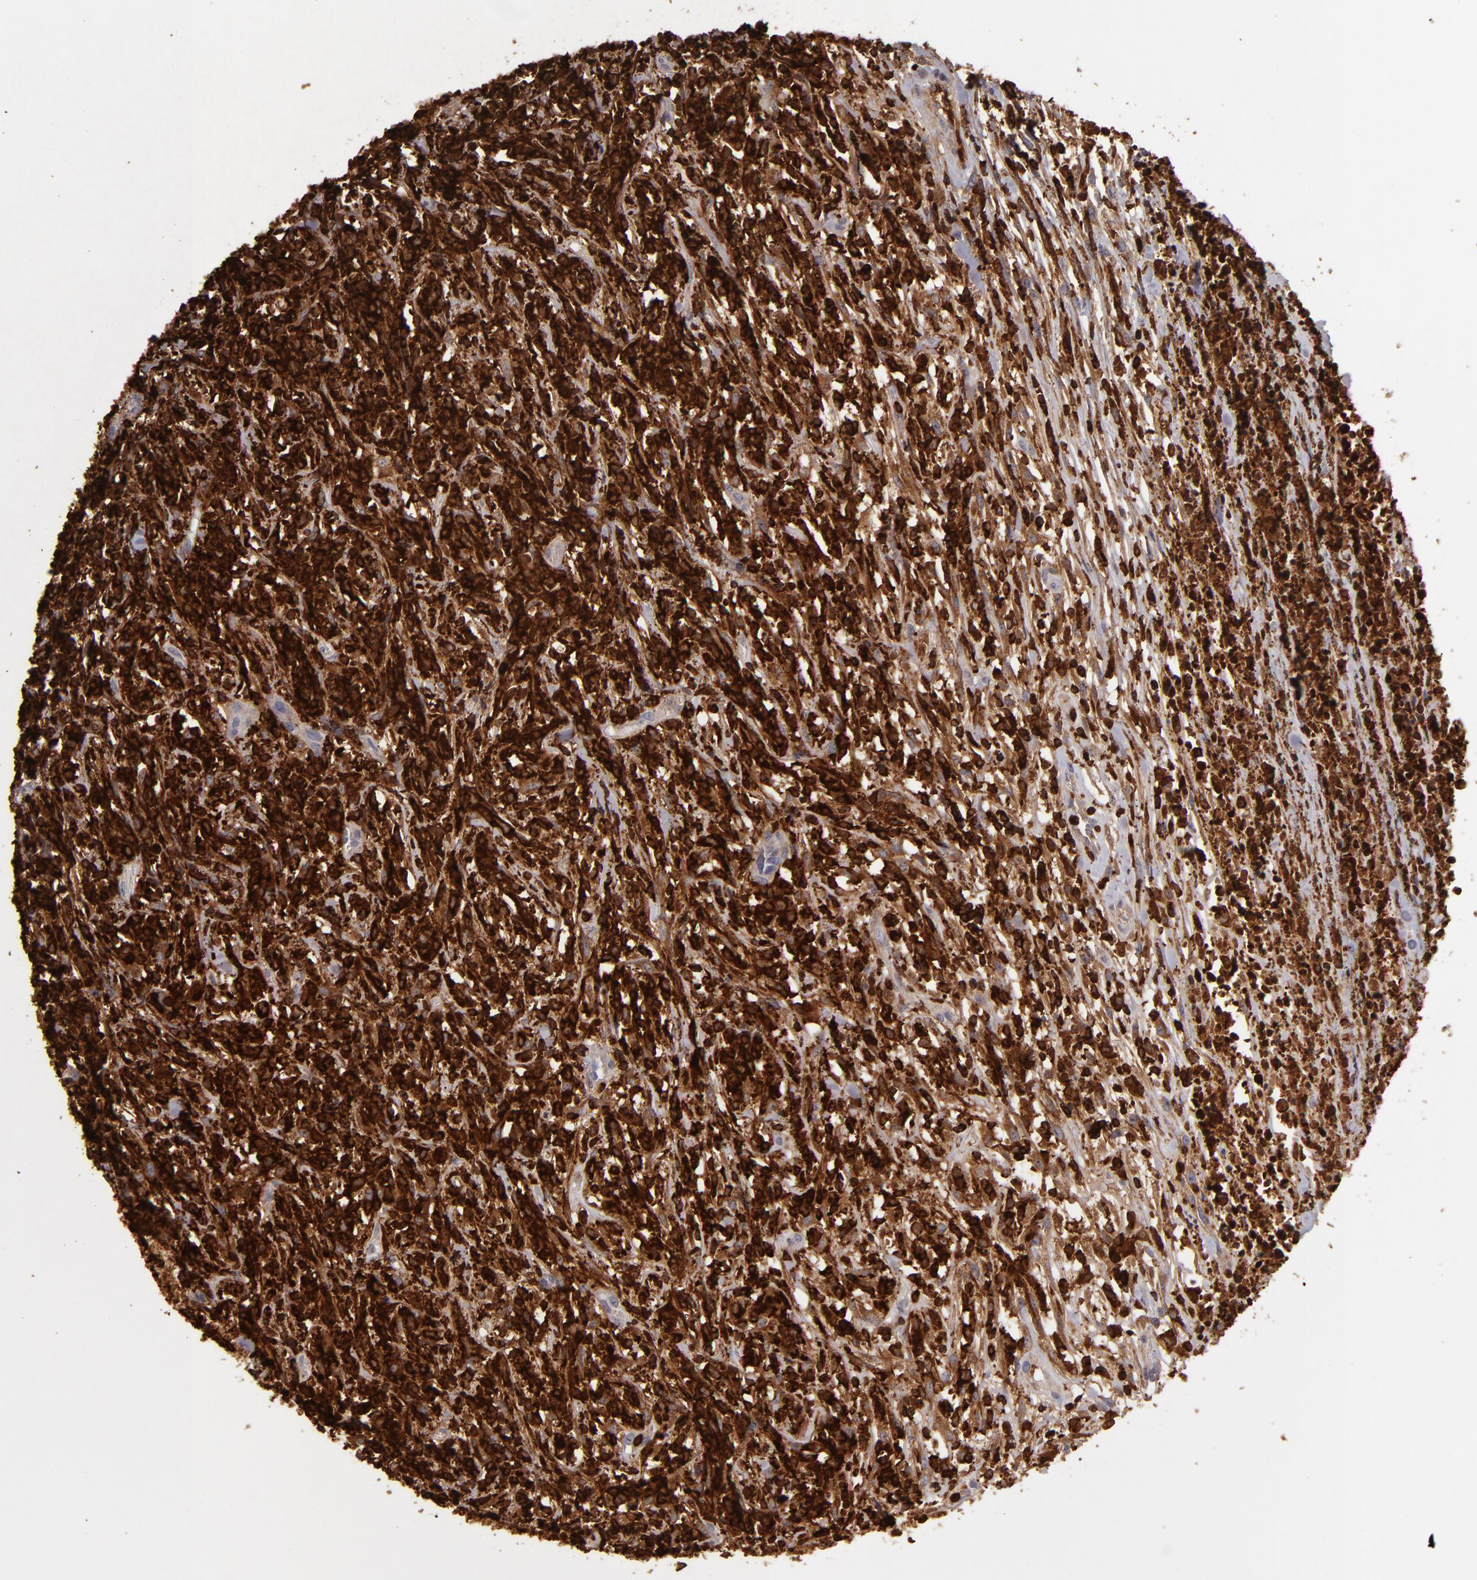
{"staining": {"intensity": "strong", "quantity": ">75%", "location": "cytoplasmic/membranous"}, "tissue": "lymphoma", "cell_type": "Tumor cells", "image_type": "cancer", "snomed": [{"axis": "morphology", "description": "Malignant lymphoma, non-Hodgkin's type, High grade"}, {"axis": "topography", "description": "Lymph node"}], "caption": "Immunohistochemical staining of malignant lymphoma, non-Hodgkin's type (high-grade) reveals strong cytoplasmic/membranous protein expression in about >75% of tumor cells. The staining is performed using DAB (3,3'-diaminobenzidine) brown chromogen to label protein expression. The nuclei are counter-stained blue using hematoxylin.", "gene": "WAS", "patient": {"sex": "female", "age": 73}}